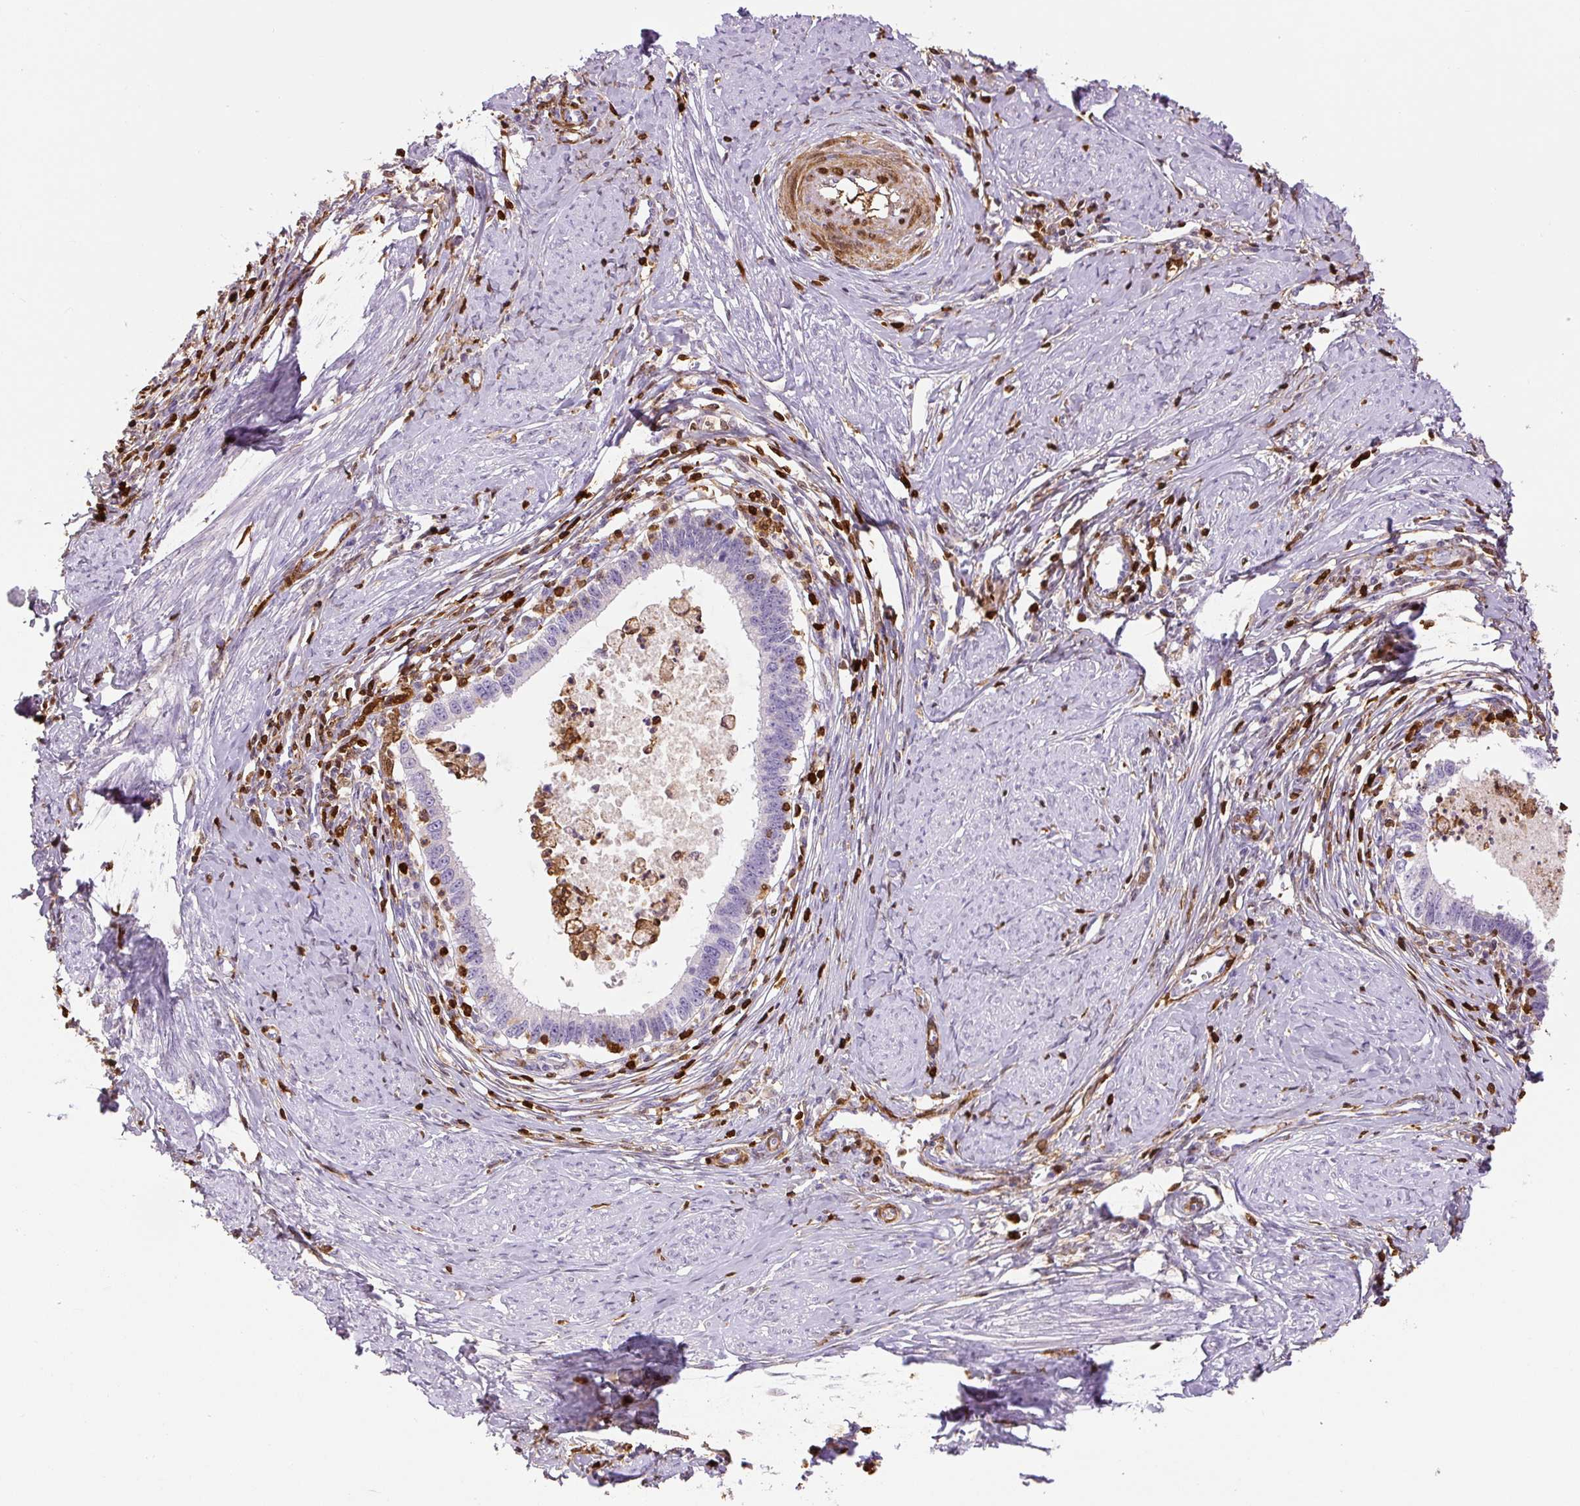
{"staining": {"intensity": "negative", "quantity": "none", "location": "none"}, "tissue": "cervical cancer", "cell_type": "Tumor cells", "image_type": "cancer", "snomed": [{"axis": "morphology", "description": "Adenocarcinoma, NOS"}, {"axis": "topography", "description": "Cervix"}], "caption": "Cervical cancer (adenocarcinoma) was stained to show a protein in brown. There is no significant positivity in tumor cells.", "gene": "S100A4", "patient": {"sex": "female", "age": 36}}